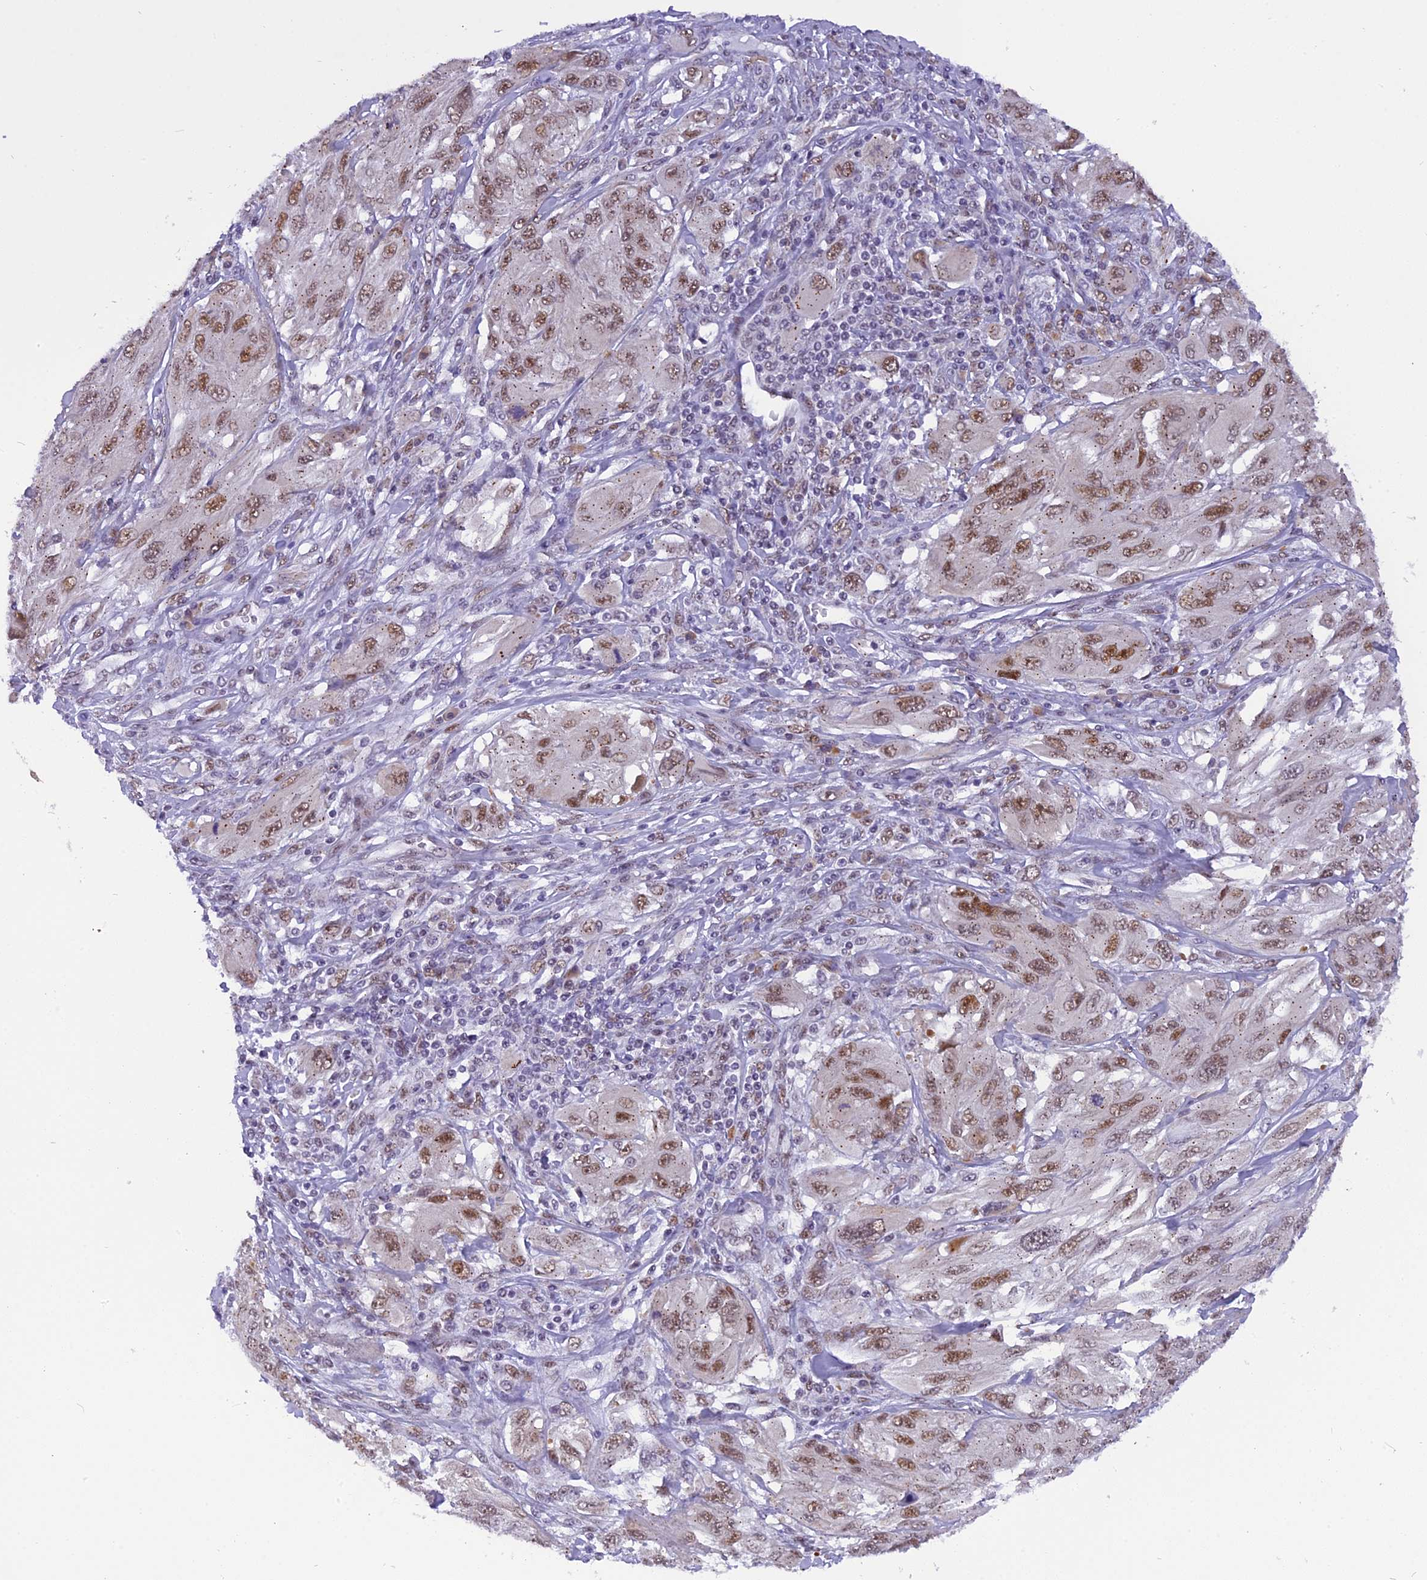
{"staining": {"intensity": "moderate", "quantity": ">75%", "location": "nuclear"}, "tissue": "melanoma", "cell_type": "Tumor cells", "image_type": "cancer", "snomed": [{"axis": "morphology", "description": "Malignant melanoma, NOS"}, {"axis": "topography", "description": "Skin"}], "caption": "Malignant melanoma stained for a protein (brown) reveals moderate nuclear positive expression in about >75% of tumor cells.", "gene": "IRF2BP1", "patient": {"sex": "female", "age": 91}}